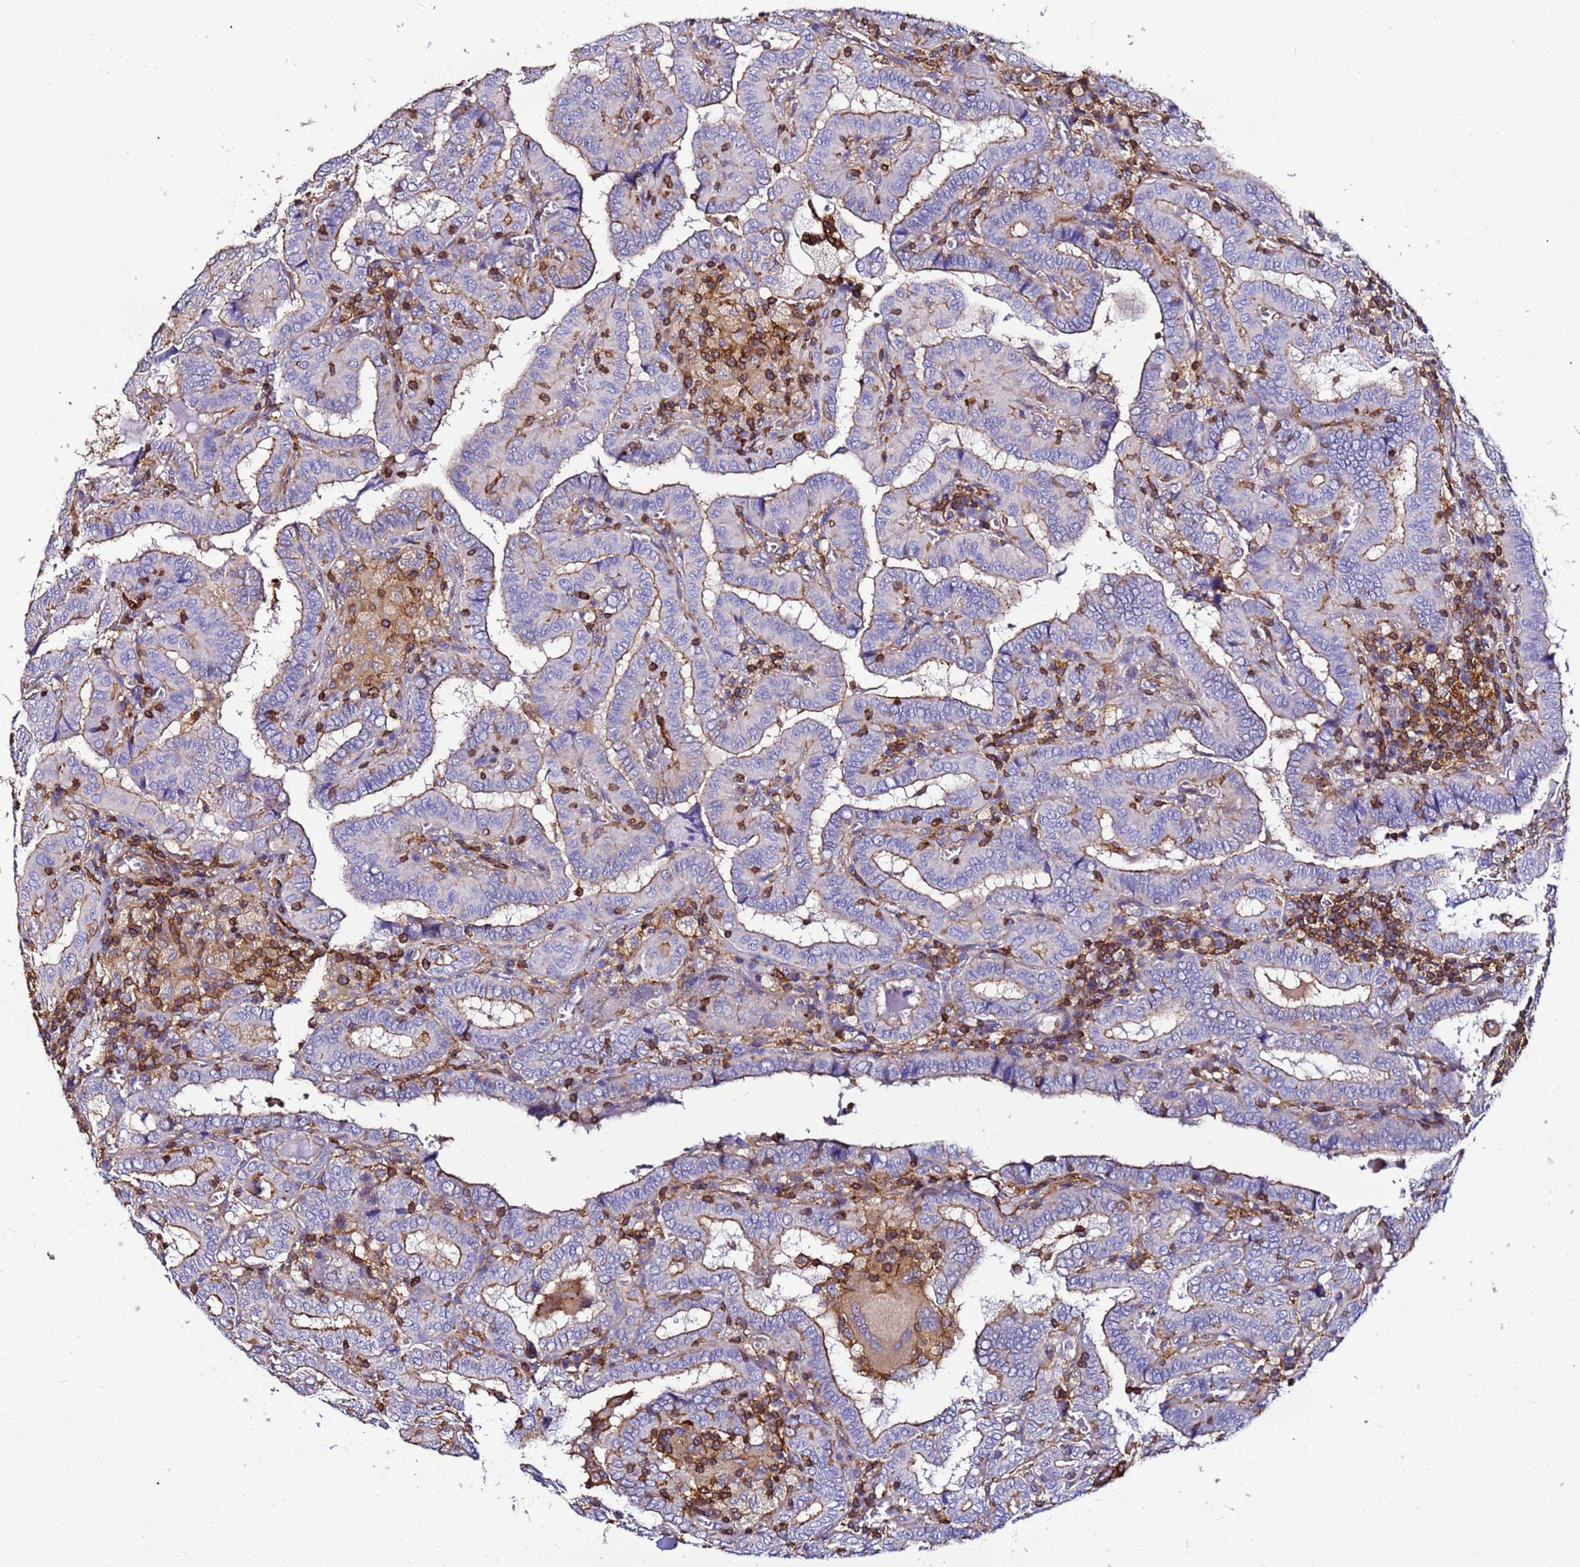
{"staining": {"intensity": "moderate", "quantity": "25%-75%", "location": "cytoplasmic/membranous"}, "tissue": "thyroid cancer", "cell_type": "Tumor cells", "image_type": "cancer", "snomed": [{"axis": "morphology", "description": "Papillary adenocarcinoma, NOS"}, {"axis": "topography", "description": "Thyroid gland"}], "caption": "Immunohistochemical staining of human thyroid cancer (papillary adenocarcinoma) shows medium levels of moderate cytoplasmic/membranous positivity in approximately 25%-75% of tumor cells. (DAB IHC, brown staining for protein, blue staining for nuclei).", "gene": "ACTB", "patient": {"sex": "female", "age": 72}}